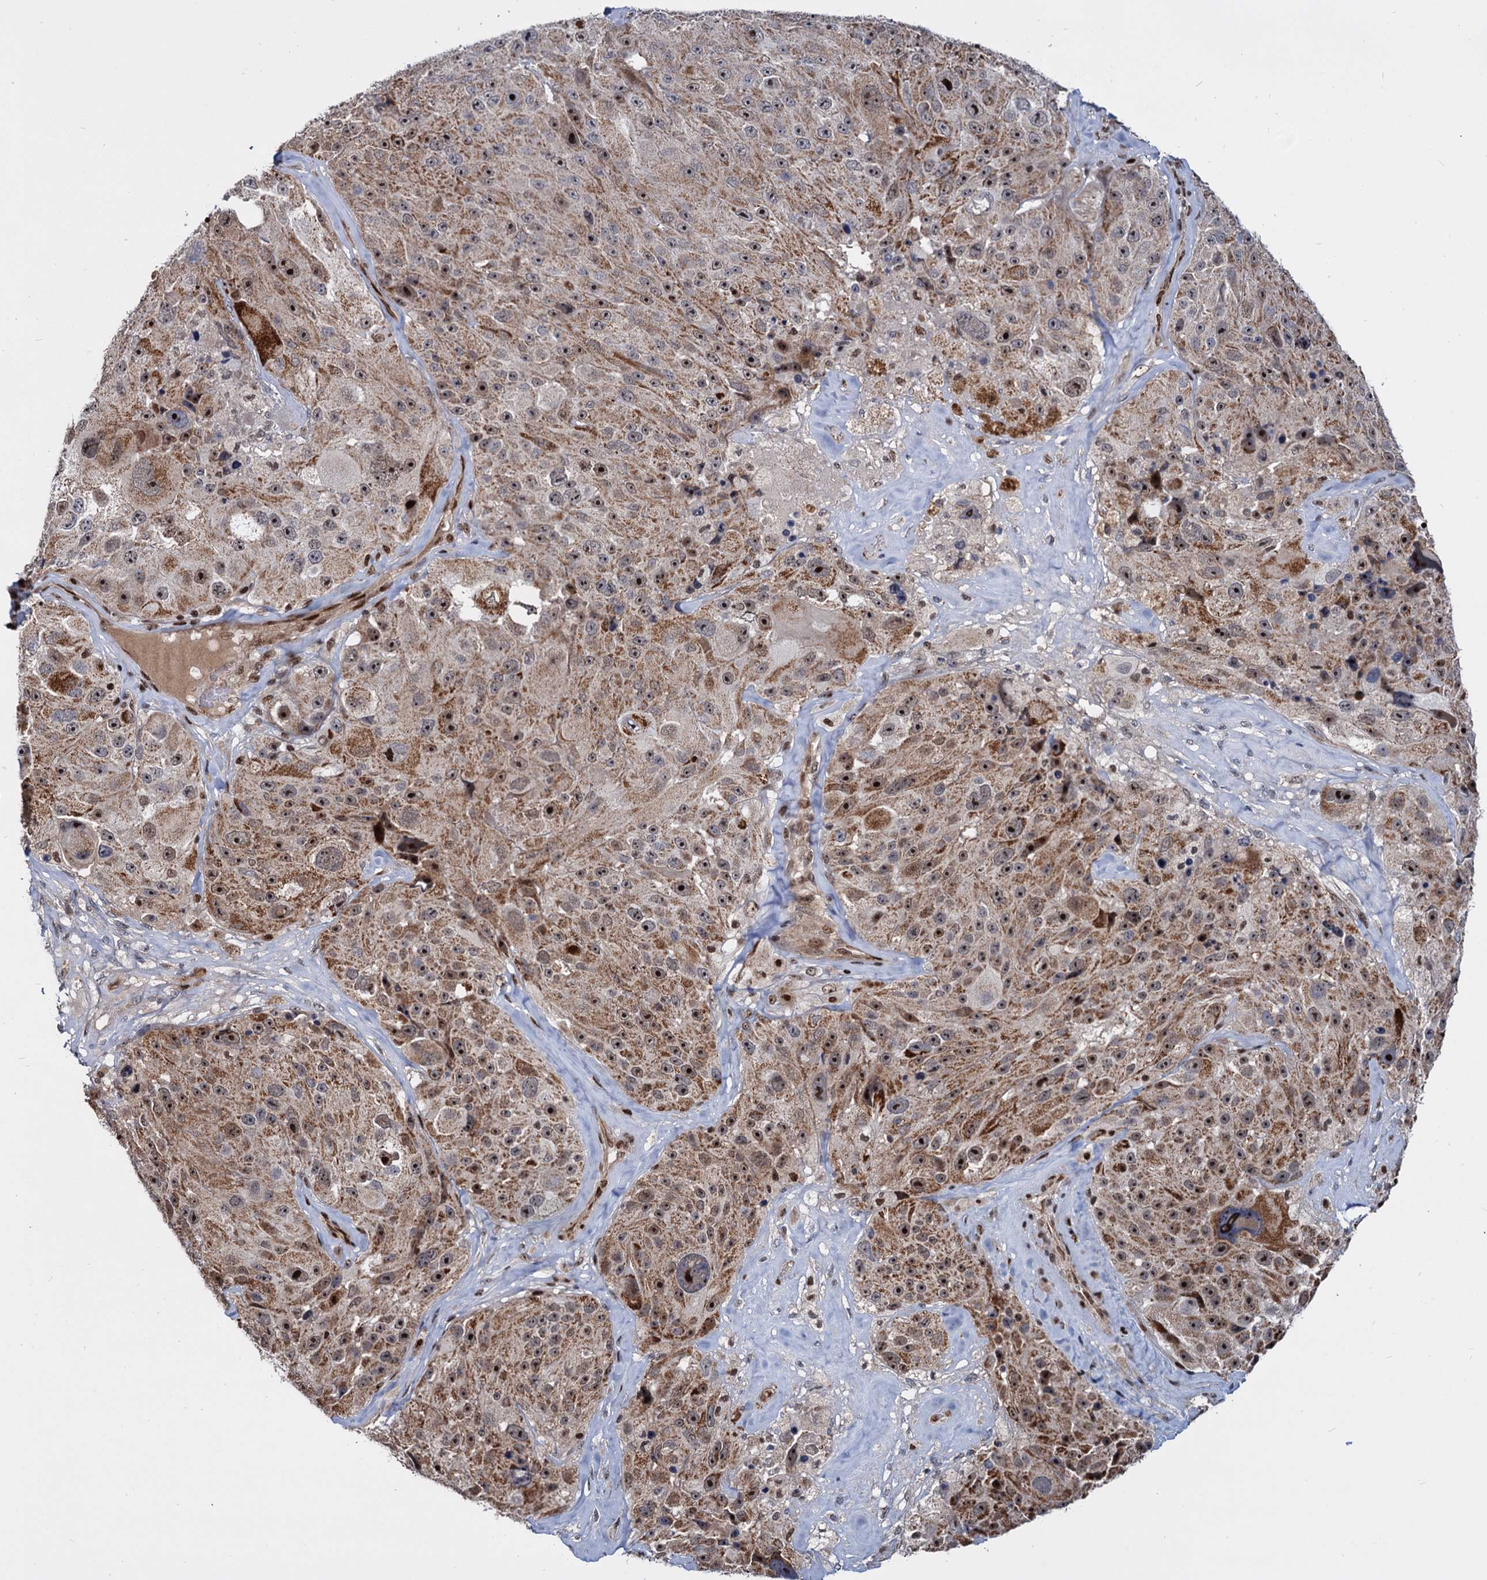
{"staining": {"intensity": "moderate", "quantity": ">75%", "location": "cytoplasmic/membranous,nuclear"}, "tissue": "melanoma", "cell_type": "Tumor cells", "image_type": "cancer", "snomed": [{"axis": "morphology", "description": "Malignant melanoma, Metastatic site"}, {"axis": "topography", "description": "Lymph node"}], "caption": "Tumor cells display moderate cytoplasmic/membranous and nuclear expression in approximately >75% of cells in malignant melanoma (metastatic site).", "gene": "UBLCP1", "patient": {"sex": "male", "age": 62}}